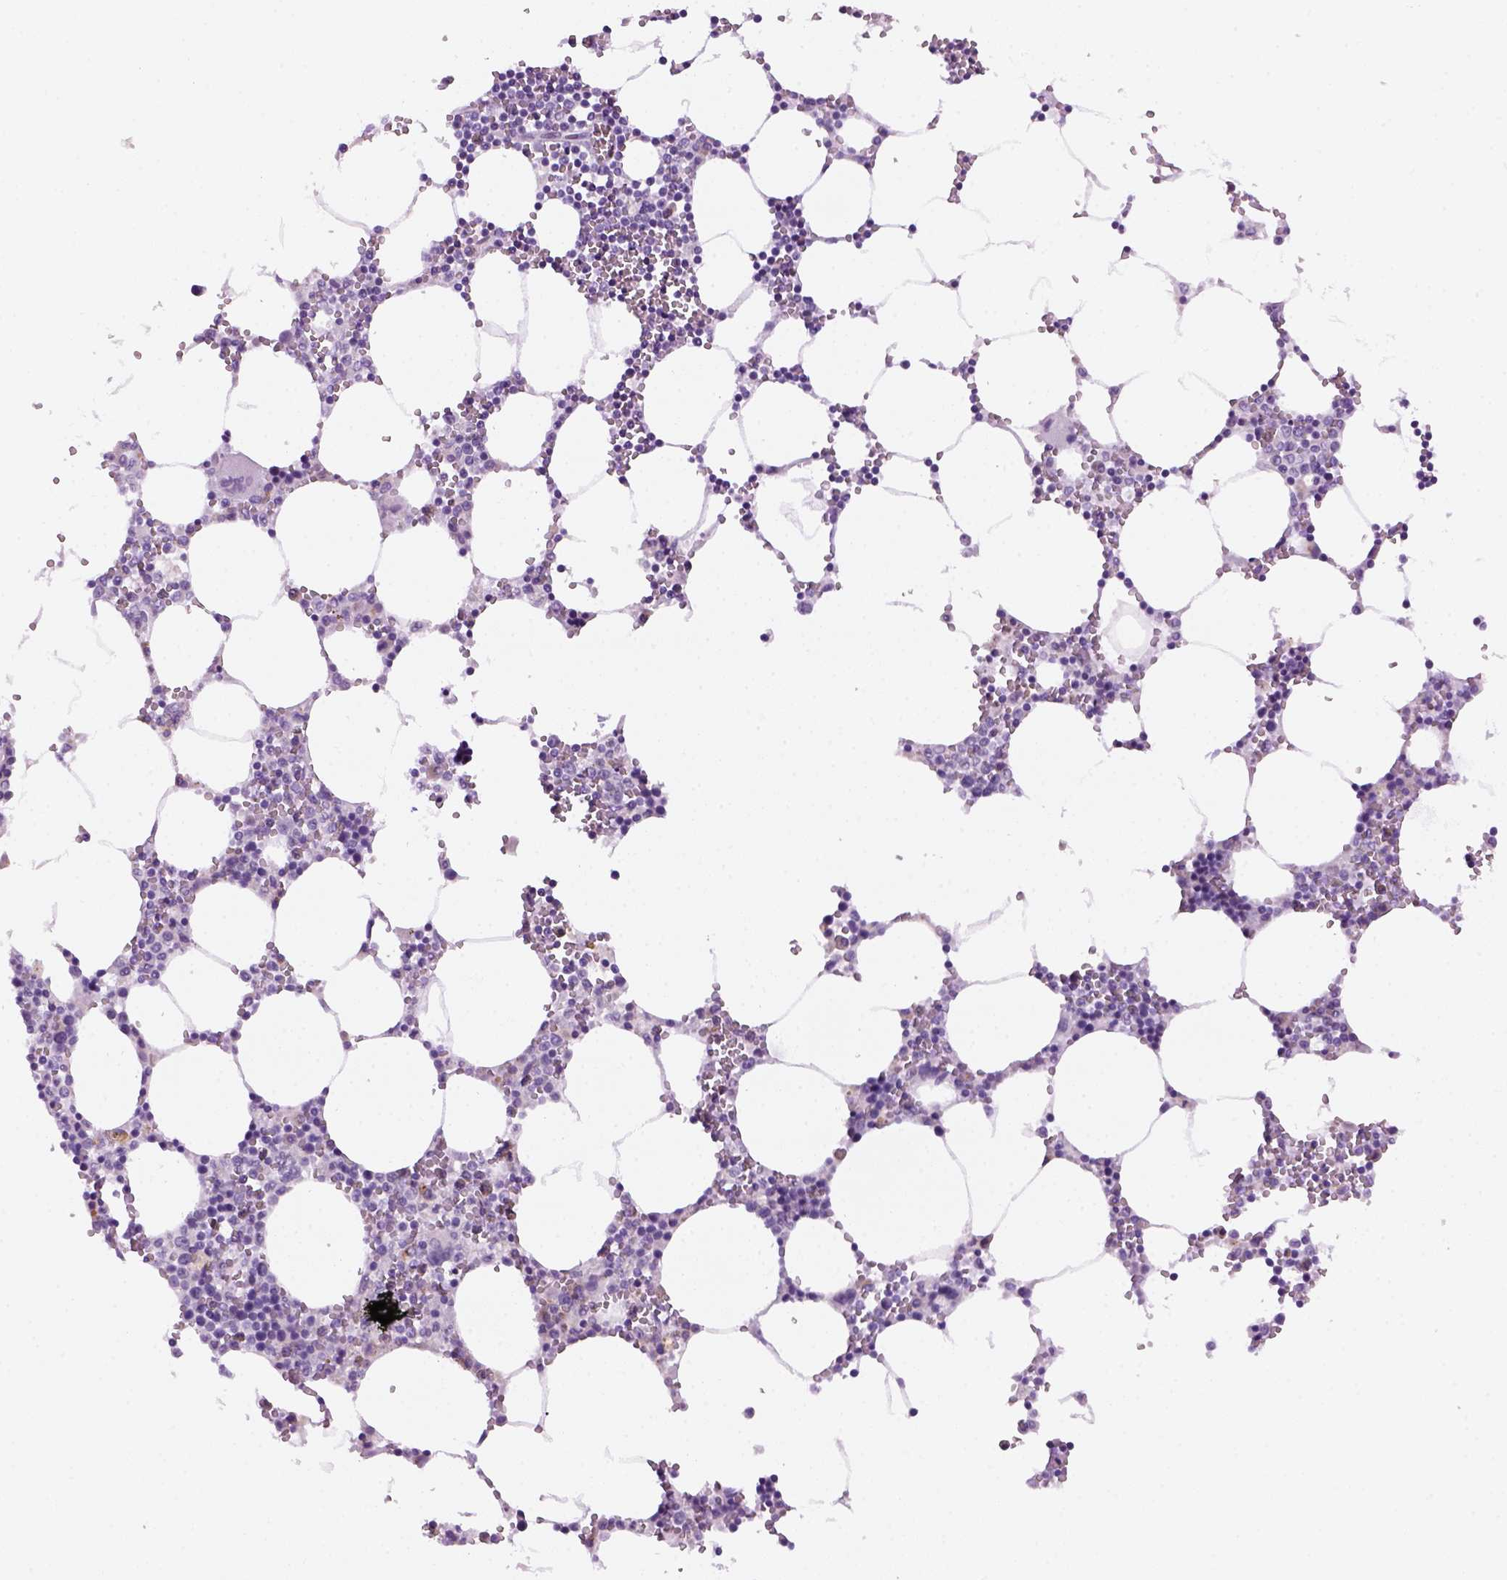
{"staining": {"intensity": "moderate", "quantity": "<25%", "location": "cytoplasmic/membranous"}, "tissue": "bone marrow", "cell_type": "Hematopoietic cells", "image_type": "normal", "snomed": [{"axis": "morphology", "description": "Normal tissue, NOS"}, {"axis": "topography", "description": "Bone marrow"}], "caption": "A low amount of moderate cytoplasmic/membranous expression is identified in approximately <25% of hematopoietic cells in benign bone marrow. (Stains: DAB (3,3'-diaminobenzidine) in brown, nuclei in blue, Microscopy: brightfield microscopy at high magnification).", "gene": "DNAH11", "patient": {"sex": "male", "age": 54}}